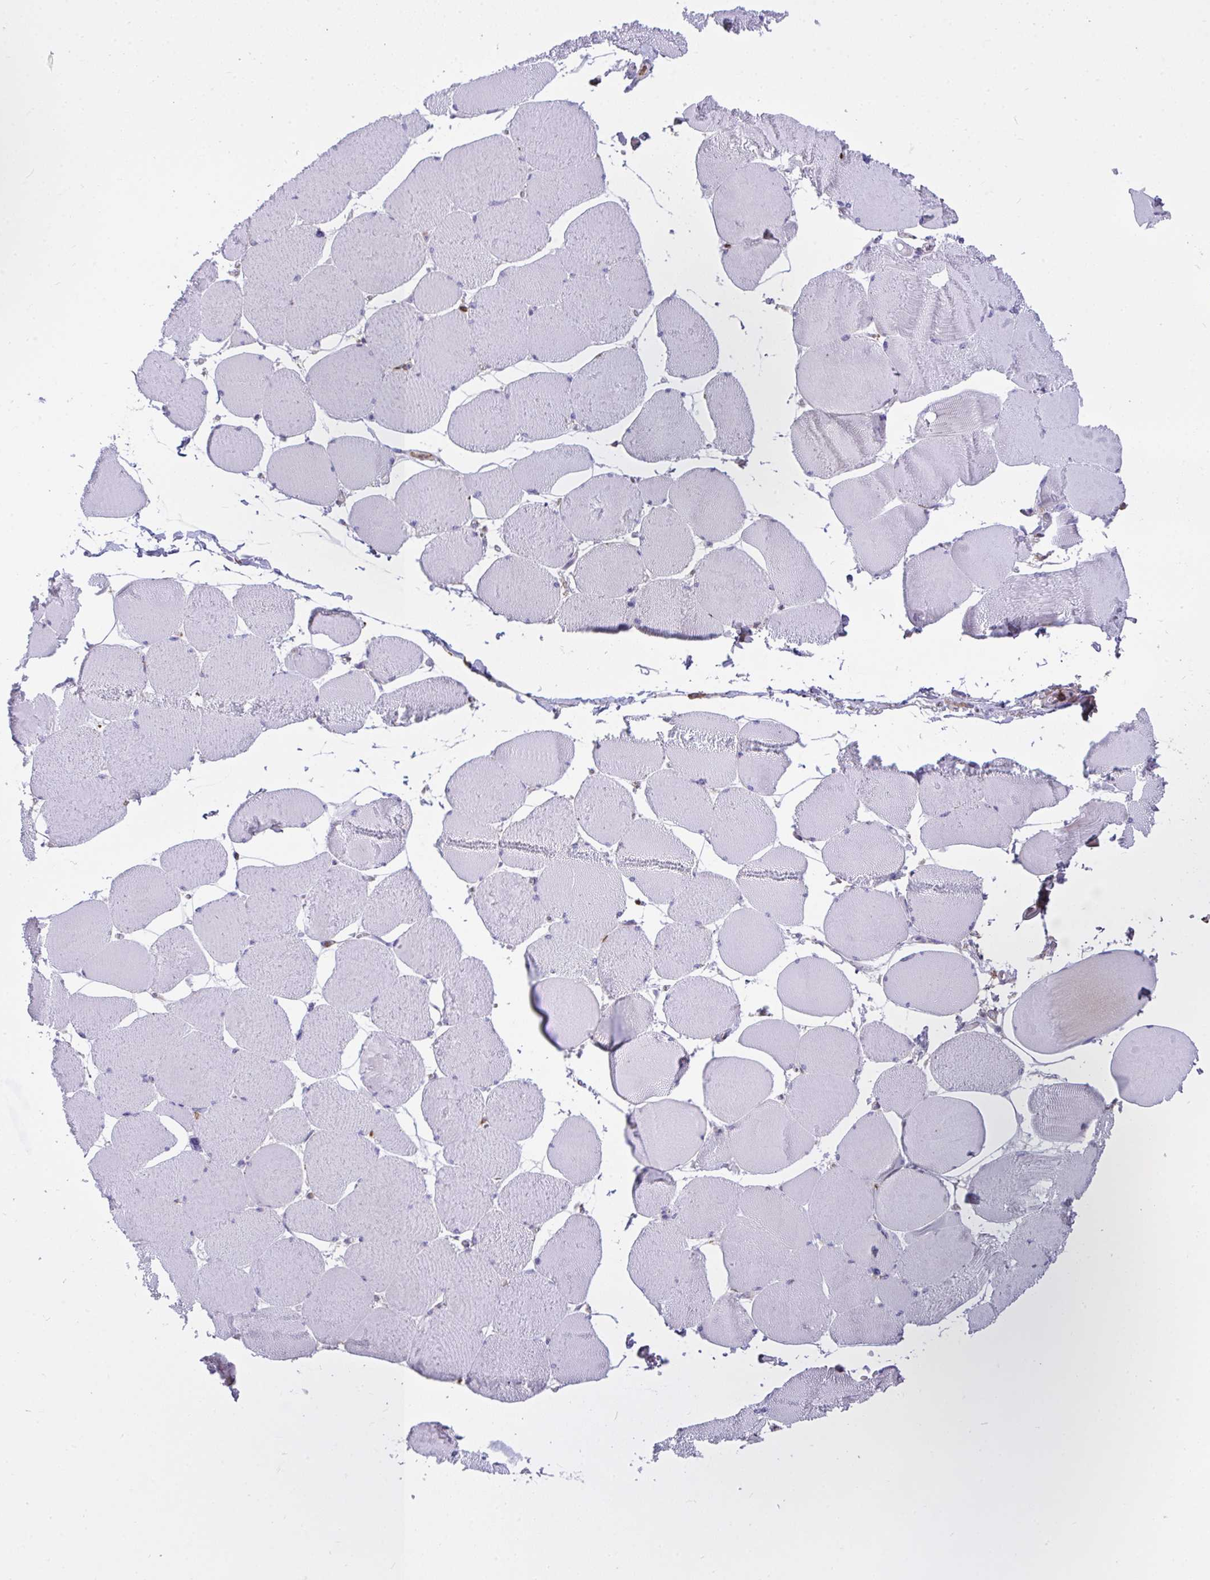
{"staining": {"intensity": "negative", "quantity": "none", "location": "none"}, "tissue": "skeletal muscle", "cell_type": "Myocytes", "image_type": "normal", "snomed": [{"axis": "morphology", "description": "Normal tissue, NOS"}, {"axis": "topography", "description": "Skeletal muscle"}], "caption": "The micrograph shows no significant positivity in myocytes of skeletal muscle.", "gene": "AP5M1", "patient": {"sex": "female", "age": 75}}